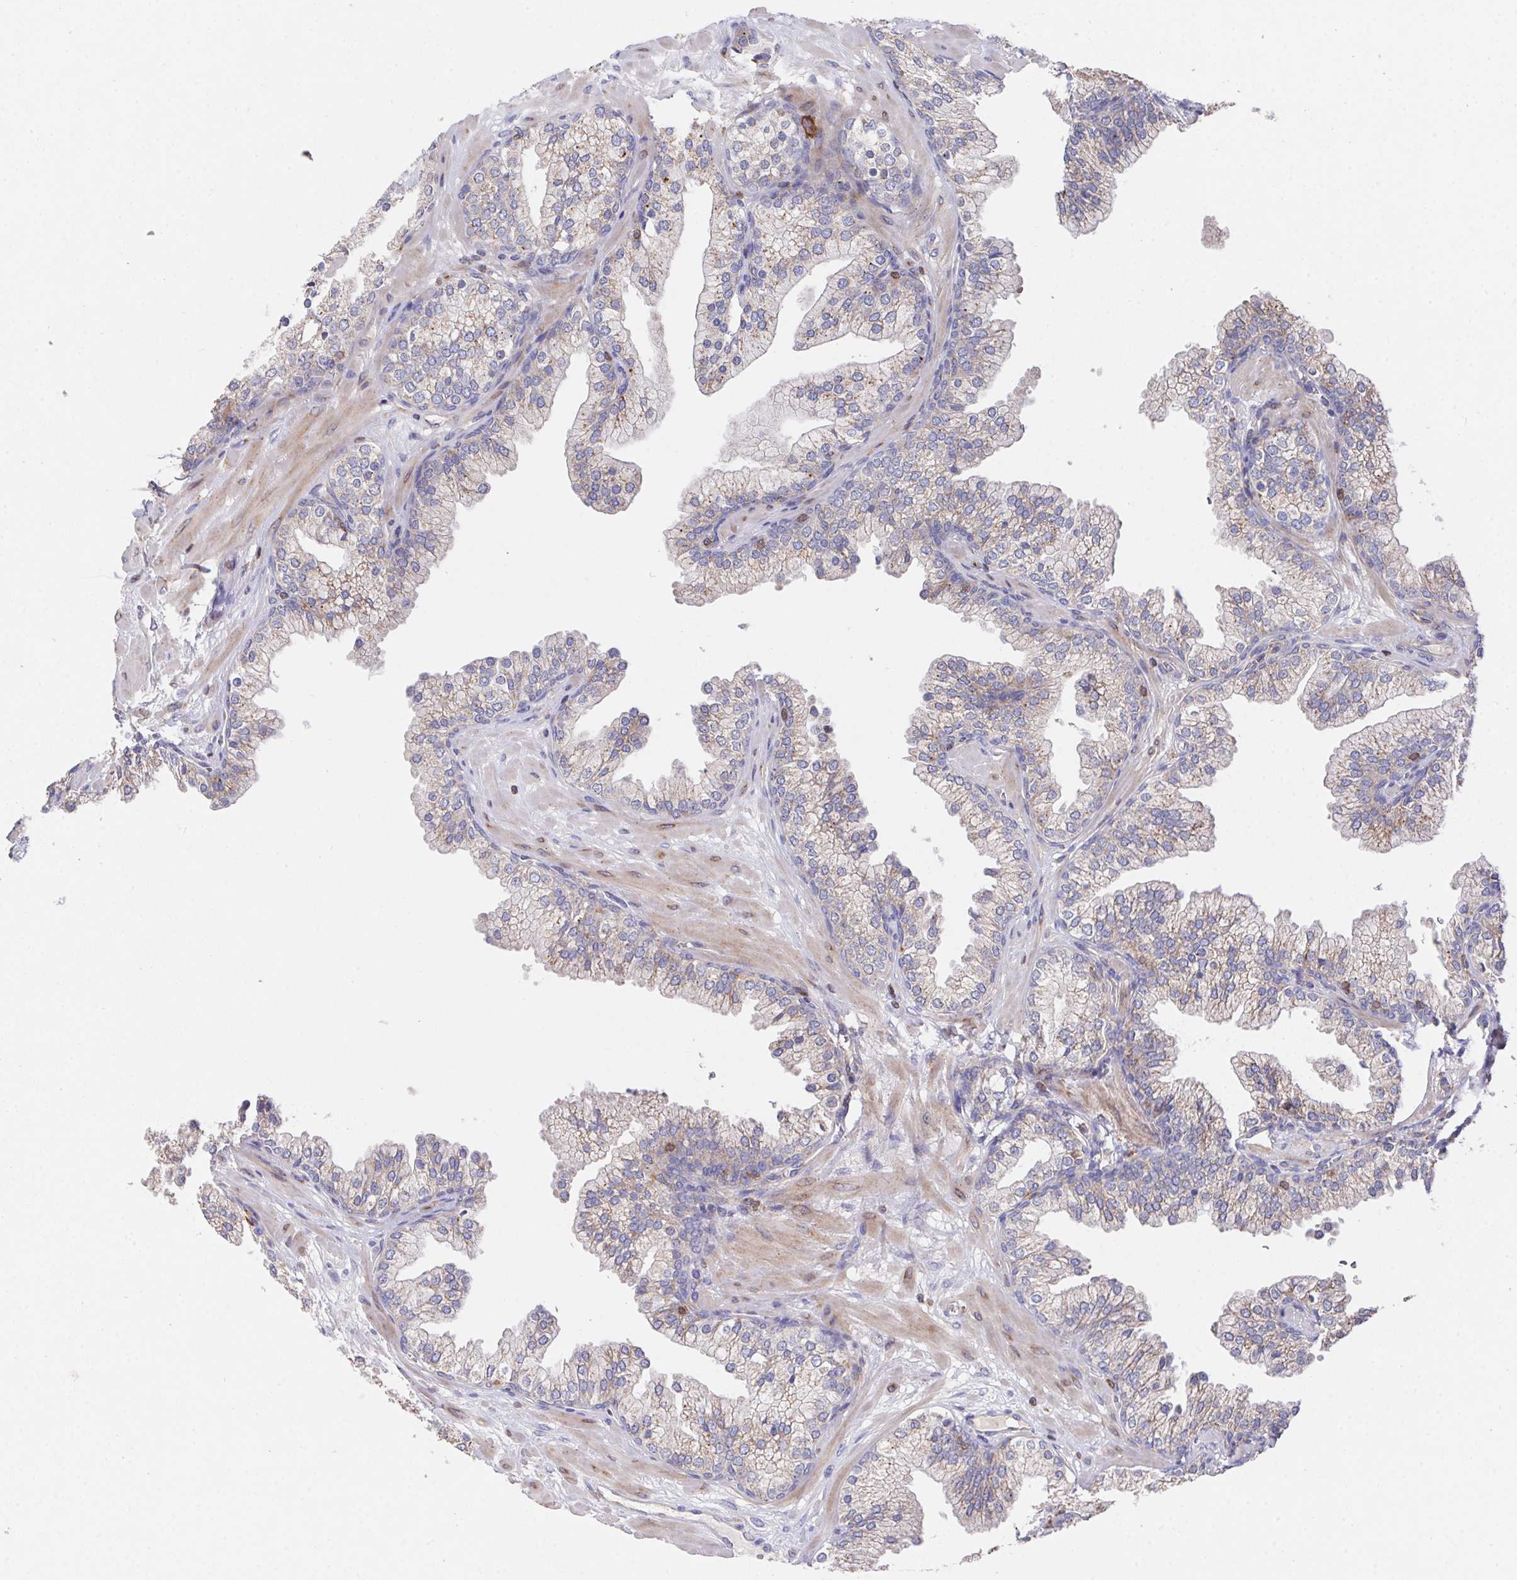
{"staining": {"intensity": "weak", "quantity": "25%-75%", "location": "cytoplasmic/membranous"}, "tissue": "prostate", "cell_type": "Glandular cells", "image_type": "normal", "snomed": [{"axis": "morphology", "description": "Normal tissue, NOS"}, {"axis": "topography", "description": "Prostate"}, {"axis": "topography", "description": "Peripheral nerve tissue"}], "caption": "A low amount of weak cytoplasmic/membranous staining is appreciated in about 25%-75% of glandular cells in benign prostate. (DAB (3,3'-diaminobenzidine) IHC, brown staining for protein, blue staining for nuclei).", "gene": "FAM241A", "patient": {"sex": "male", "age": 61}}